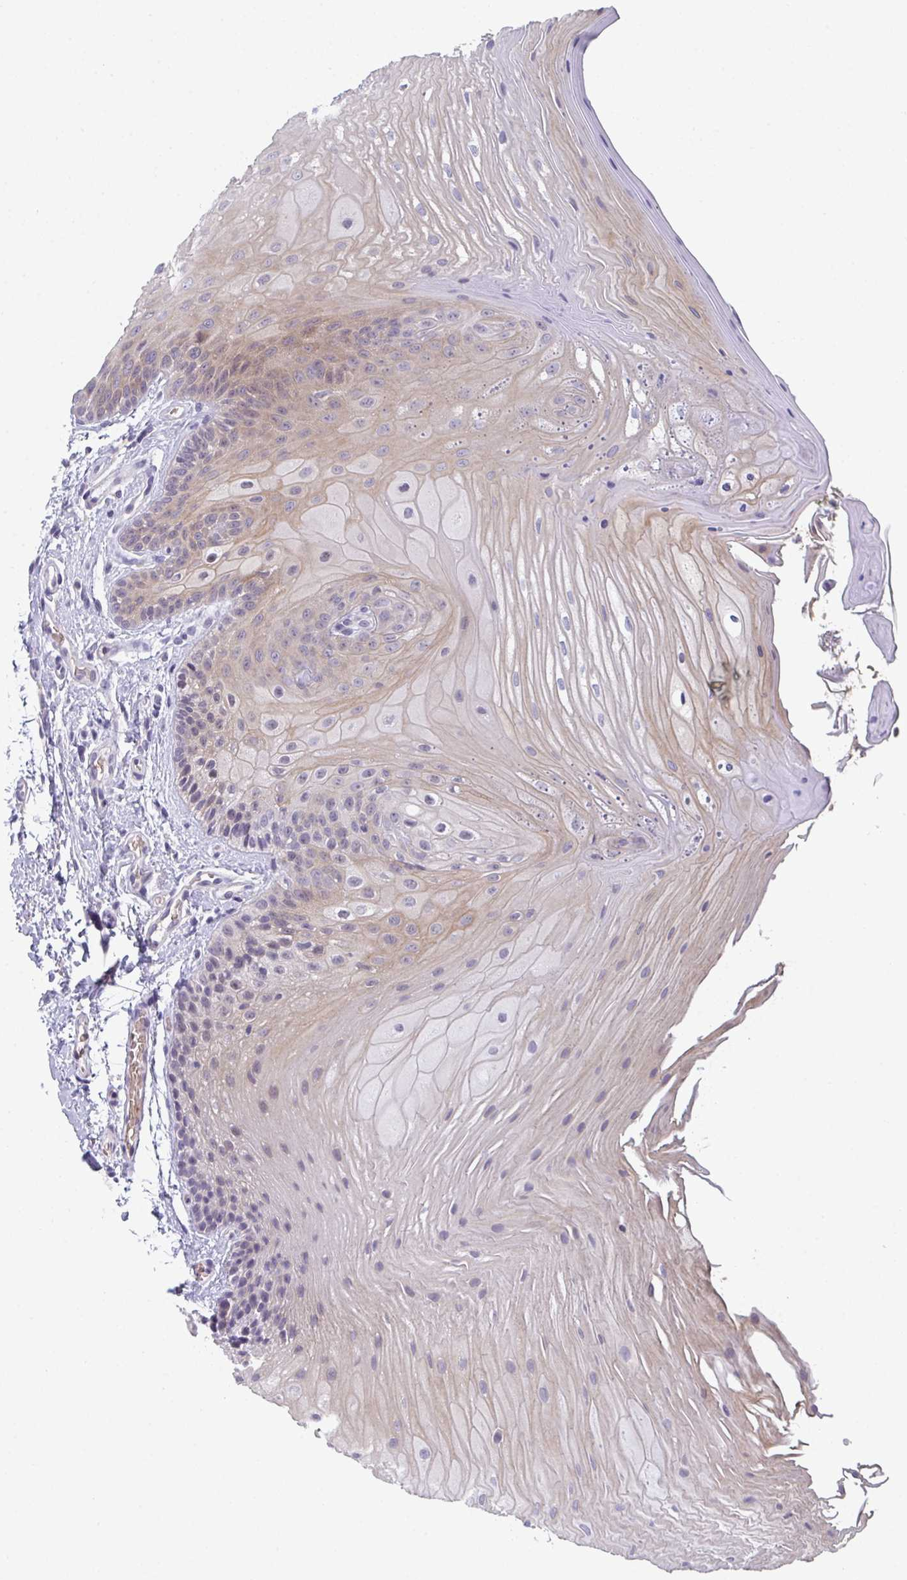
{"staining": {"intensity": "moderate", "quantity": "<25%", "location": "cytoplasmic/membranous,nuclear"}, "tissue": "oral mucosa", "cell_type": "Squamous epithelial cells", "image_type": "normal", "snomed": [{"axis": "morphology", "description": "Normal tissue, NOS"}, {"axis": "topography", "description": "Oral tissue"}, {"axis": "topography", "description": "Tounge, NOS"}, {"axis": "topography", "description": "Head-Neck"}], "caption": "Protein staining by immunohistochemistry shows moderate cytoplasmic/membranous,nuclear positivity in about <25% of squamous epithelial cells in benign oral mucosa.", "gene": "RIOK1", "patient": {"sex": "female", "age": 84}}